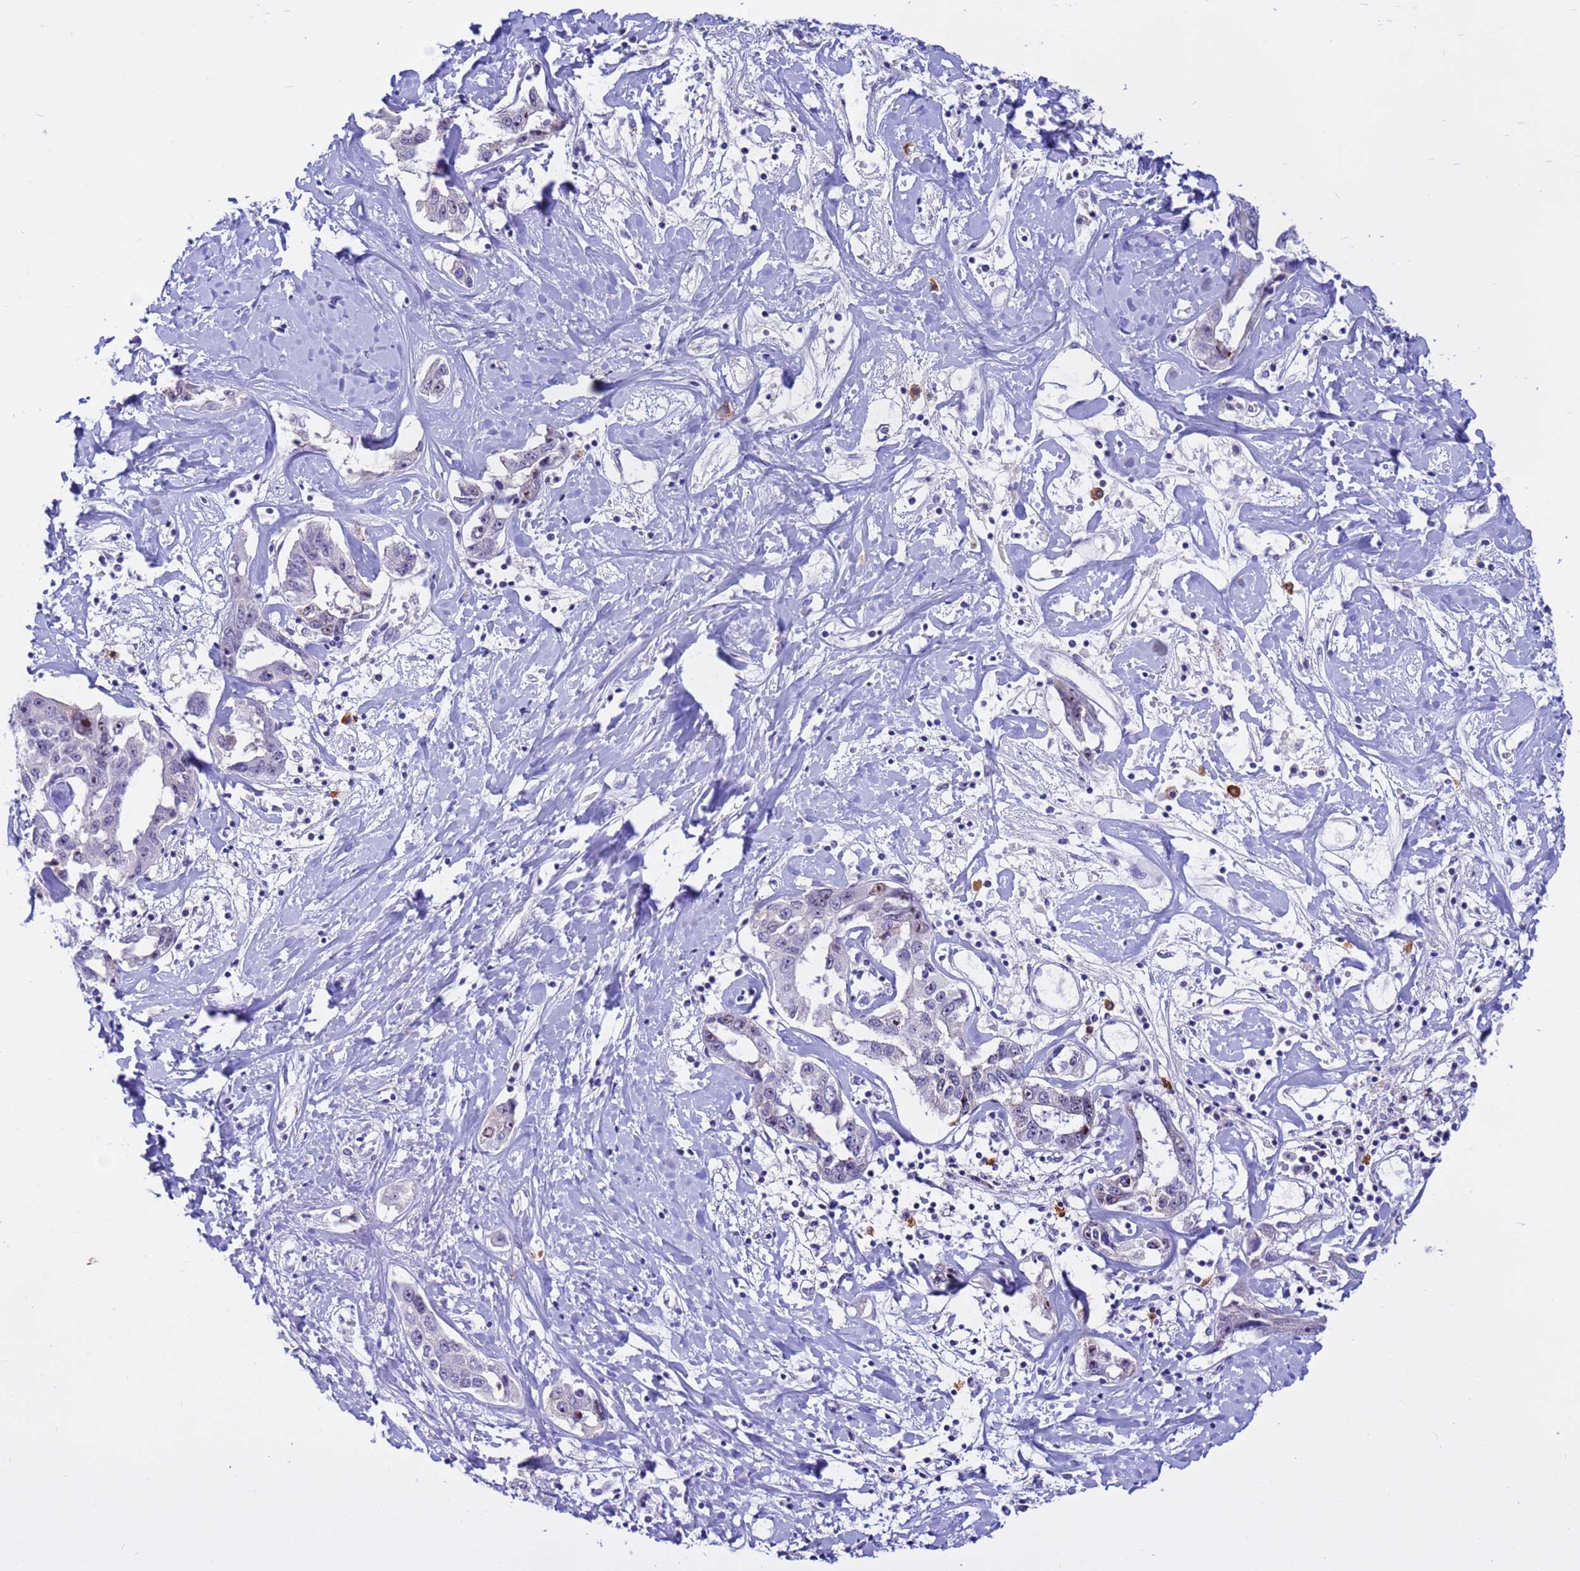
{"staining": {"intensity": "weak", "quantity": "<25%", "location": "nuclear"}, "tissue": "liver cancer", "cell_type": "Tumor cells", "image_type": "cancer", "snomed": [{"axis": "morphology", "description": "Cholangiocarcinoma"}, {"axis": "topography", "description": "Liver"}], "caption": "Tumor cells are negative for protein expression in human cholangiocarcinoma (liver).", "gene": "DMRTC2", "patient": {"sex": "male", "age": 59}}